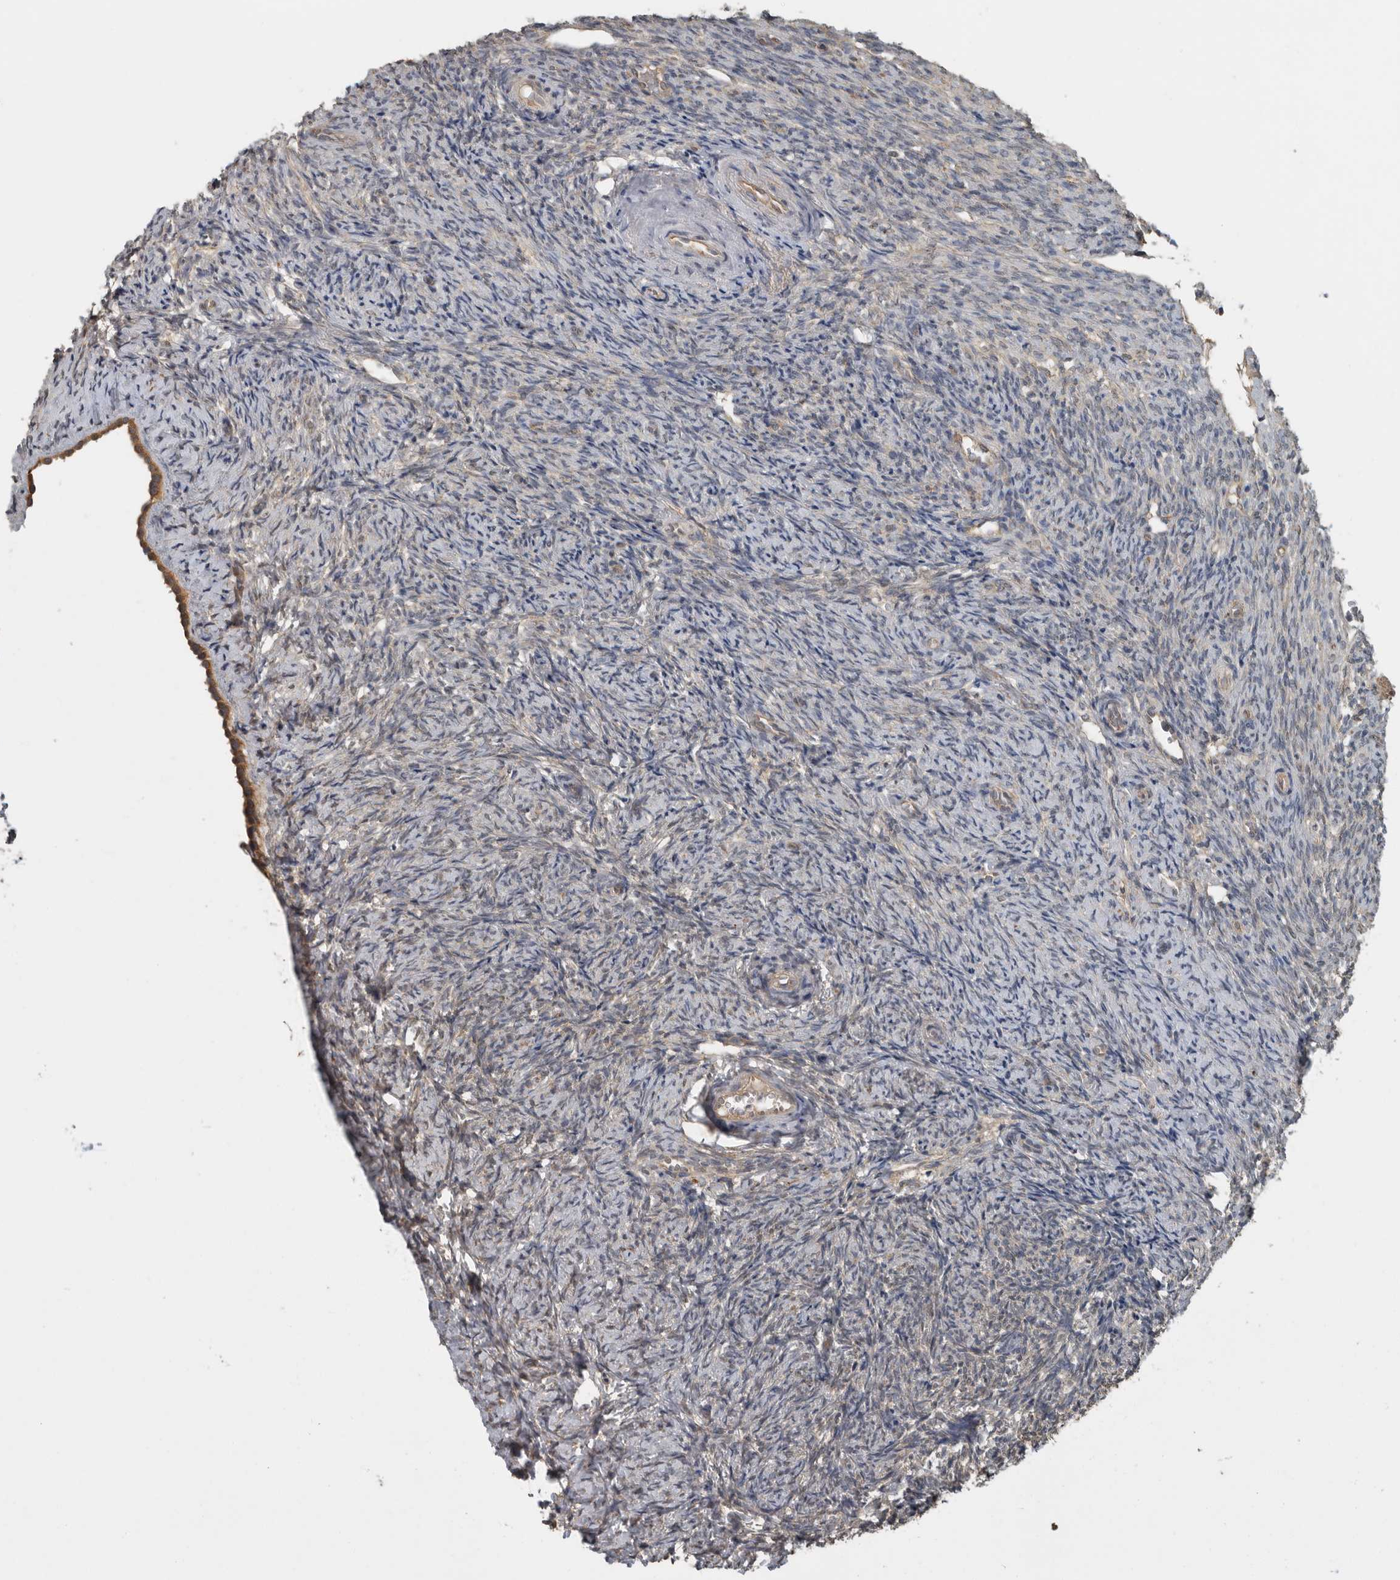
{"staining": {"intensity": "moderate", "quantity": ">75%", "location": "cytoplasmic/membranous"}, "tissue": "ovary", "cell_type": "Follicle cells", "image_type": "normal", "snomed": [{"axis": "morphology", "description": "Normal tissue, NOS"}, {"axis": "topography", "description": "Ovary"}], "caption": "Protein expression analysis of normal human ovary reveals moderate cytoplasmic/membranous staining in about >75% of follicle cells. The protein is shown in brown color, while the nuclei are stained blue.", "gene": "AFAP1", "patient": {"sex": "female", "age": 41}}